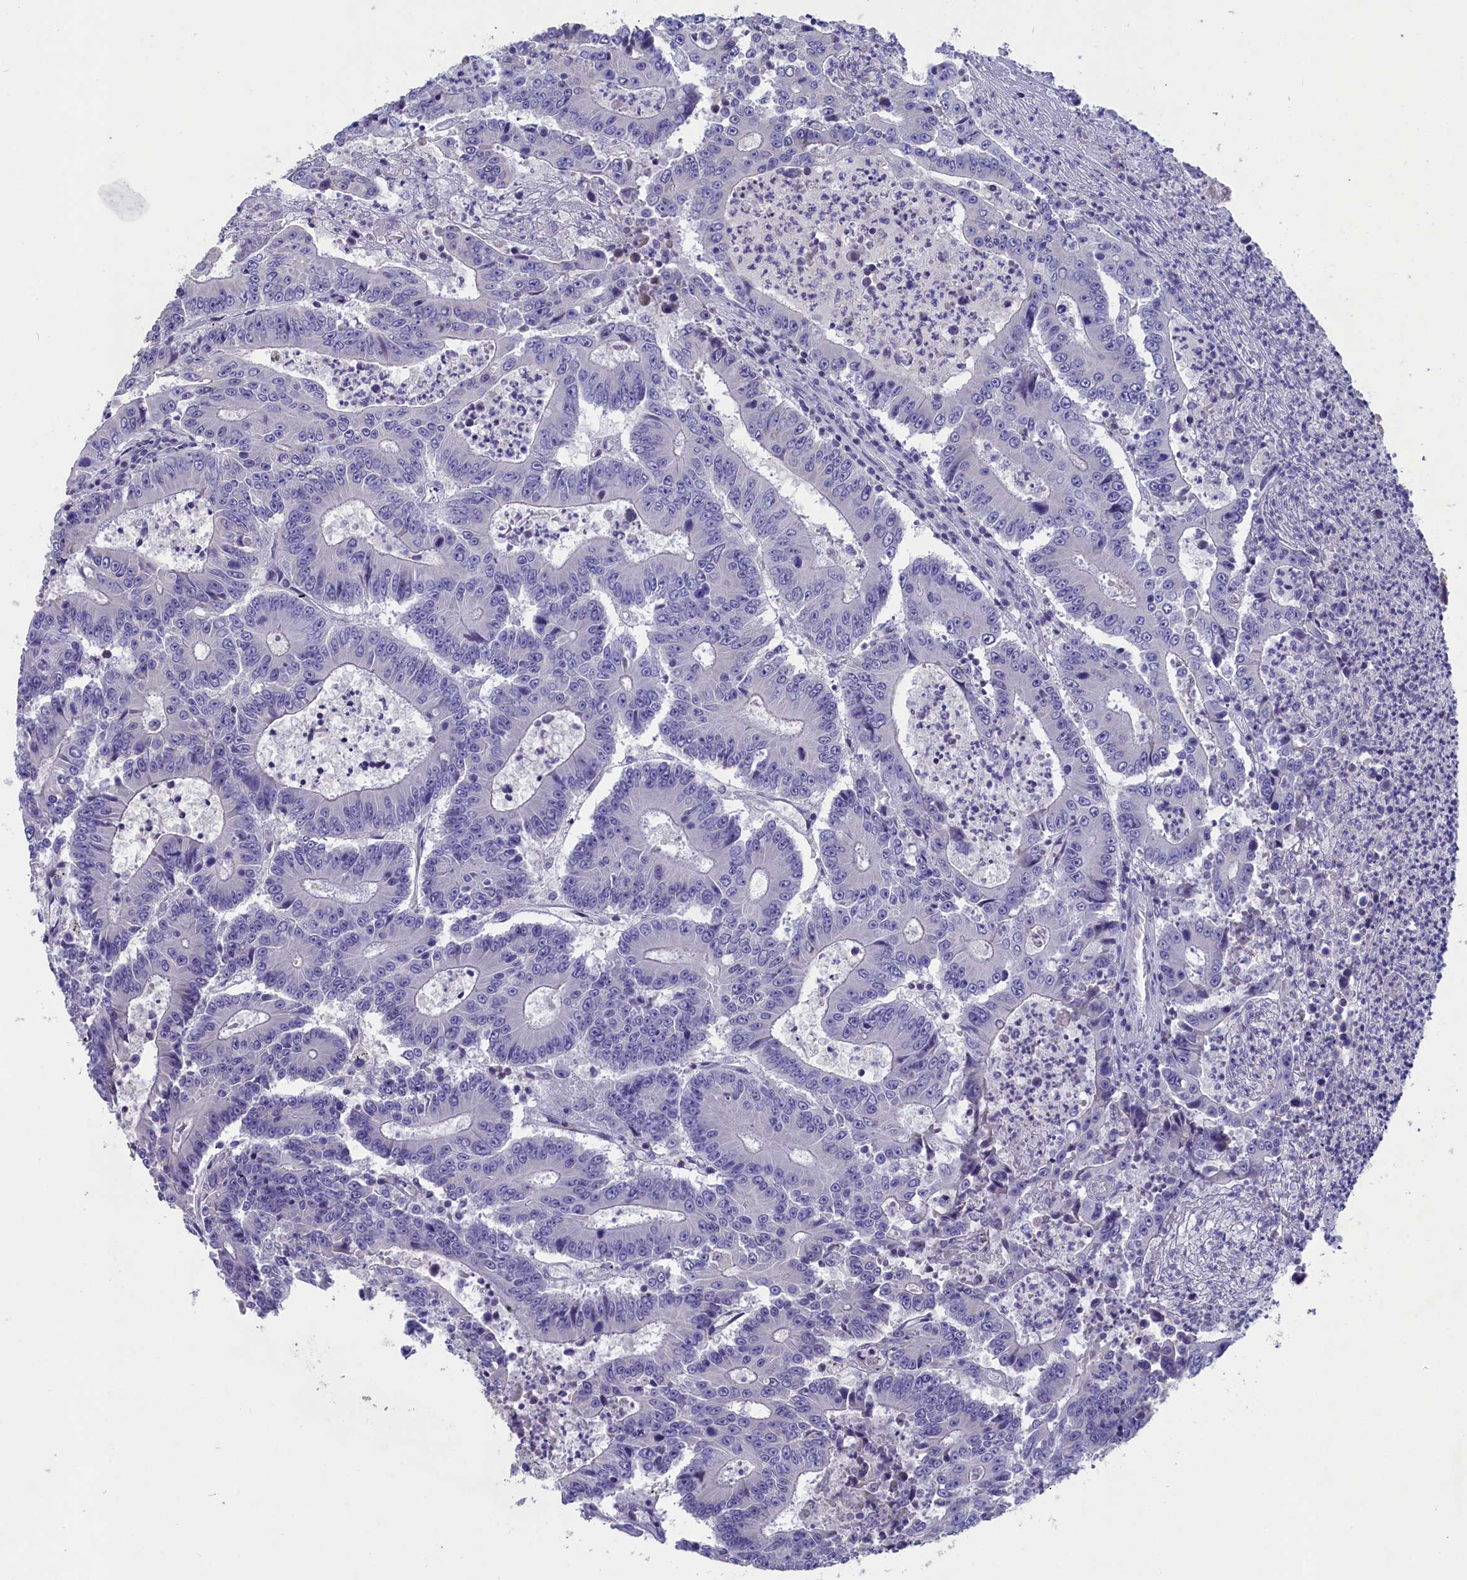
{"staining": {"intensity": "negative", "quantity": "none", "location": "none"}, "tissue": "colorectal cancer", "cell_type": "Tumor cells", "image_type": "cancer", "snomed": [{"axis": "morphology", "description": "Adenocarcinoma, NOS"}, {"axis": "topography", "description": "Colon"}], "caption": "Immunohistochemical staining of colorectal adenocarcinoma shows no significant positivity in tumor cells.", "gene": "PRDM12", "patient": {"sex": "male", "age": 83}}